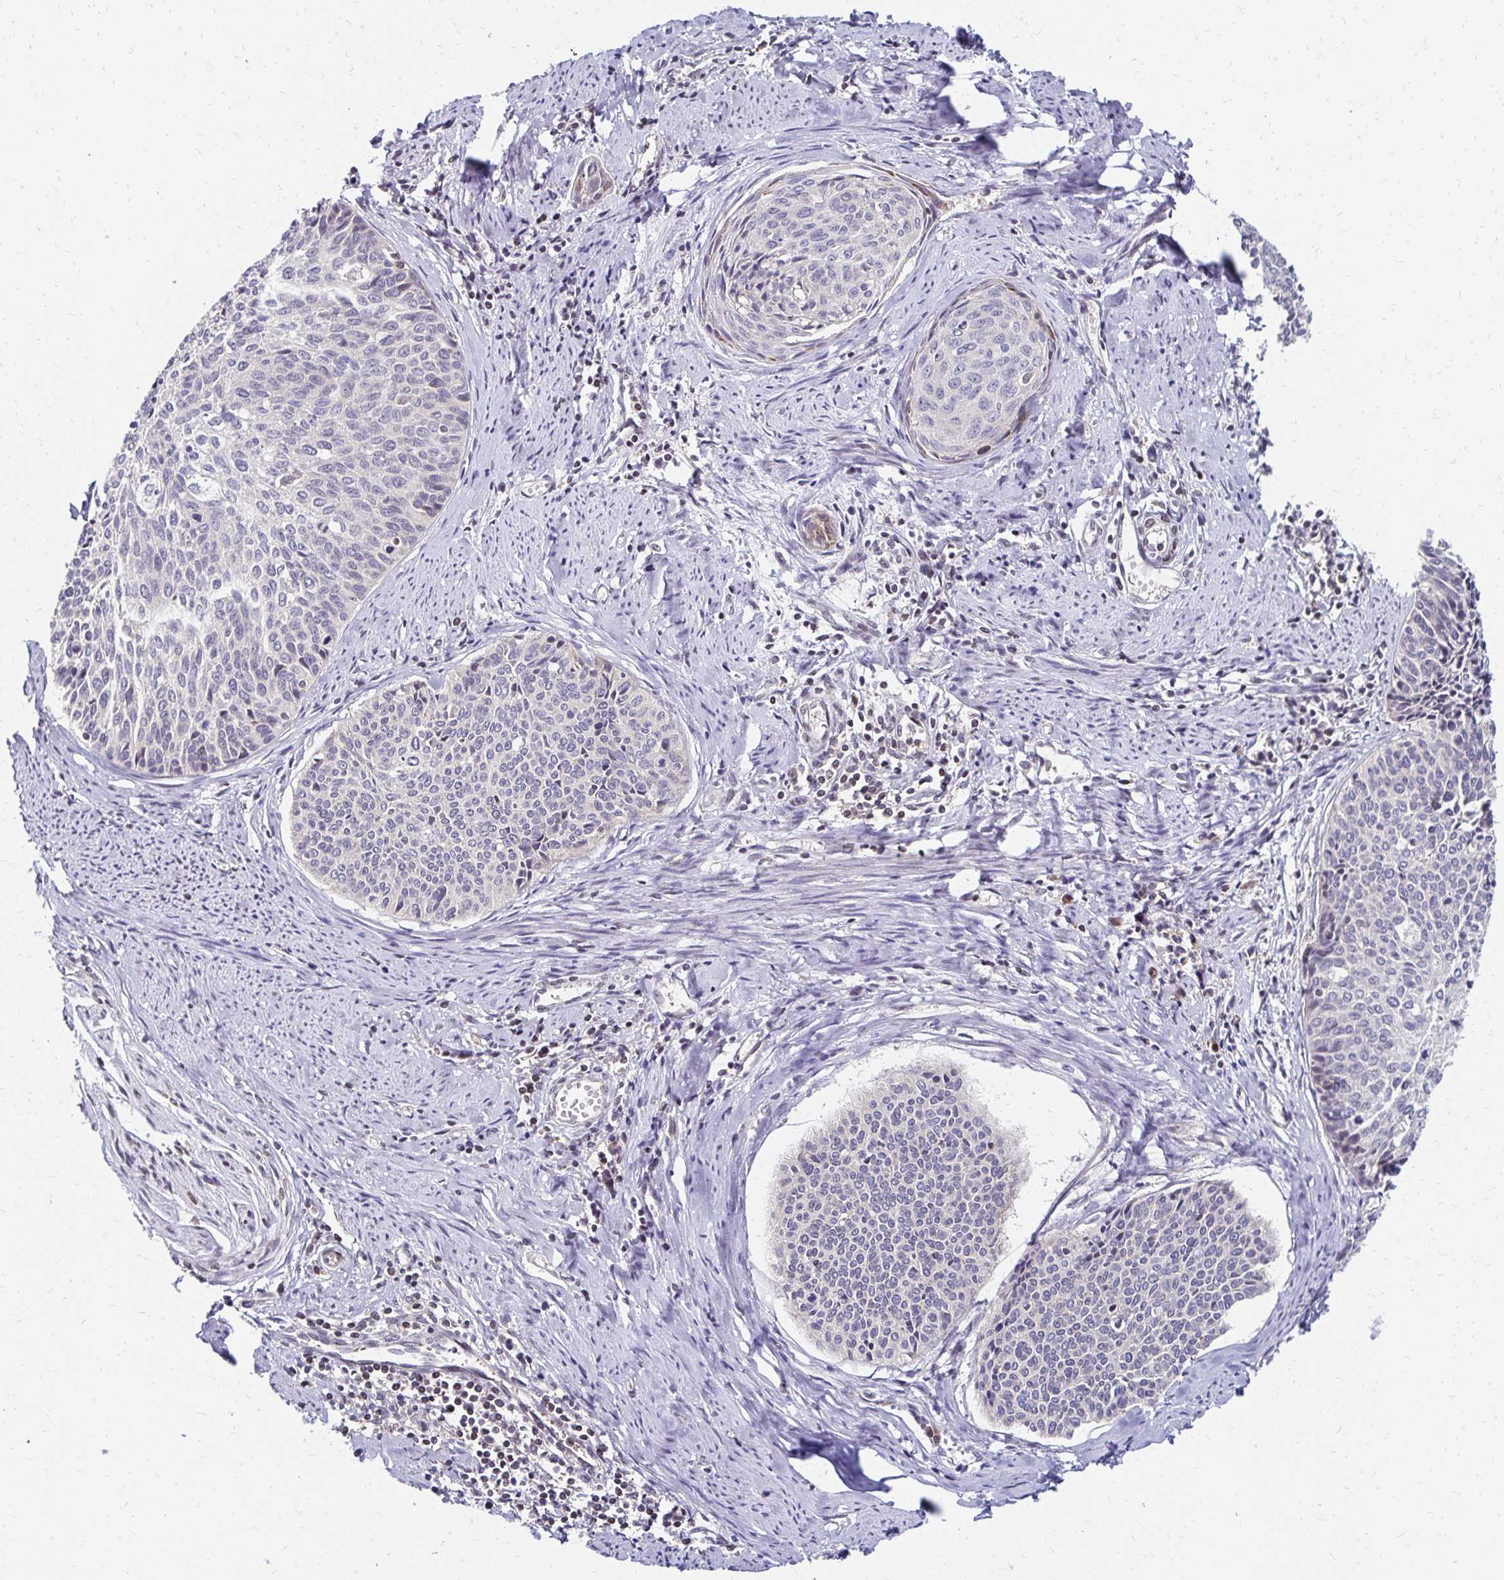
{"staining": {"intensity": "negative", "quantity": "none", "location": "none"}, "tissue": "cervical cancer", "cell_type": "Tumor cells", "image_type": "cancer", "snomed": [{"axis": "morphology", "description": "Squamous cell carcinoma, NOS"}, {"axis": "topography", "description": "Cervix"}], "caption": "This is an immunohistochemistry micrograph of cervical cancer (squamous cell carcinoma). There is no positivity in tumor cells.", "gene": "CBX7", "patient": {"sex": "female", "age": 55}}